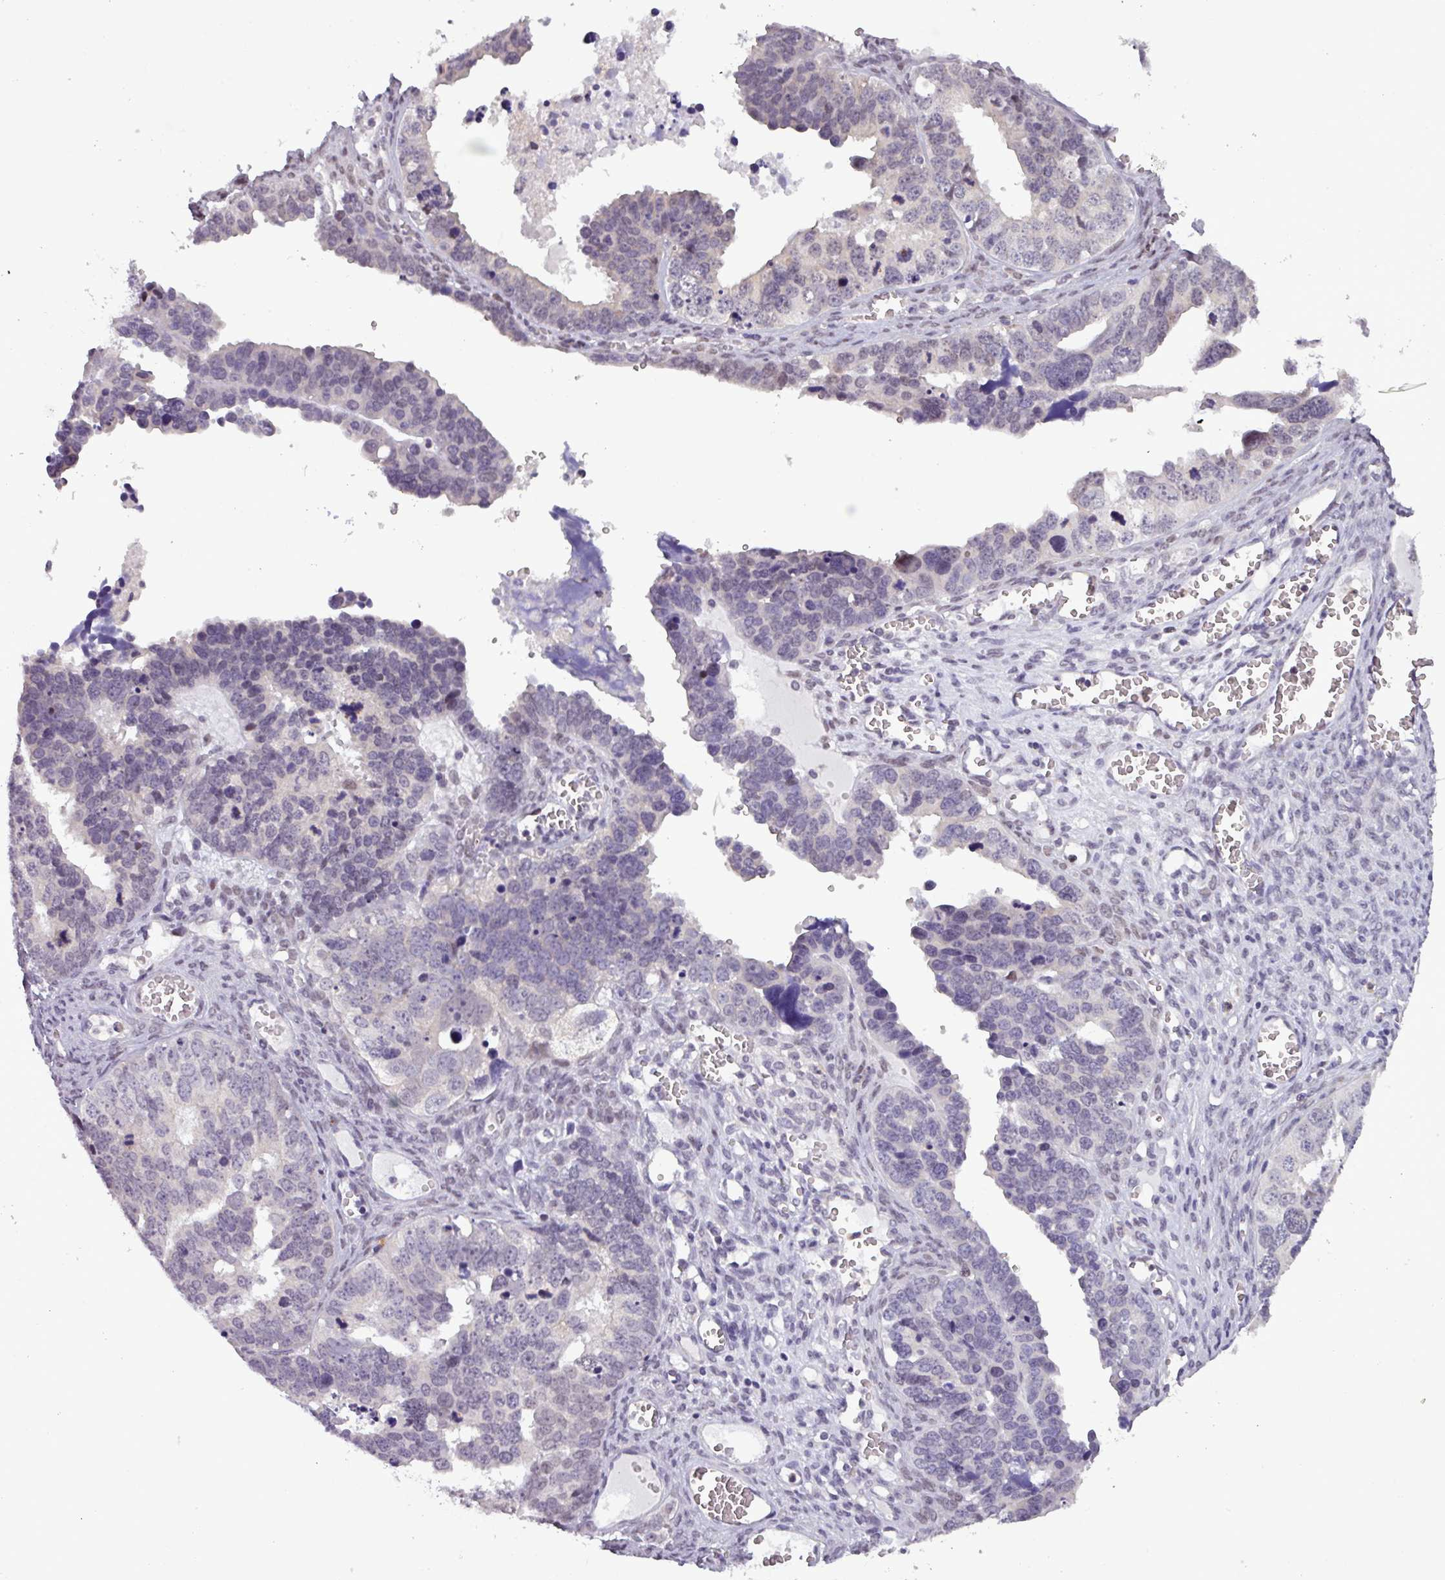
{"staining": {"intensity": "weak", "quantity": "<25%", "location": "nuclear"}, "tissue": "ovarian cancer", "cell_type": "Tumor cells", "image_type": "cancer", "snomed": [{"axis": "morphology", "description": "Cystadenocarcinoma, serous, NOS"}, {"axis": "topography", "description": "Ovary"}], "caption": "Ovarian cancer was stained to show a protein in brown. There is no significant staining in tumor cells.", "gene": "NPFFR1", "patient": {"sex": "female", "age": 76}}